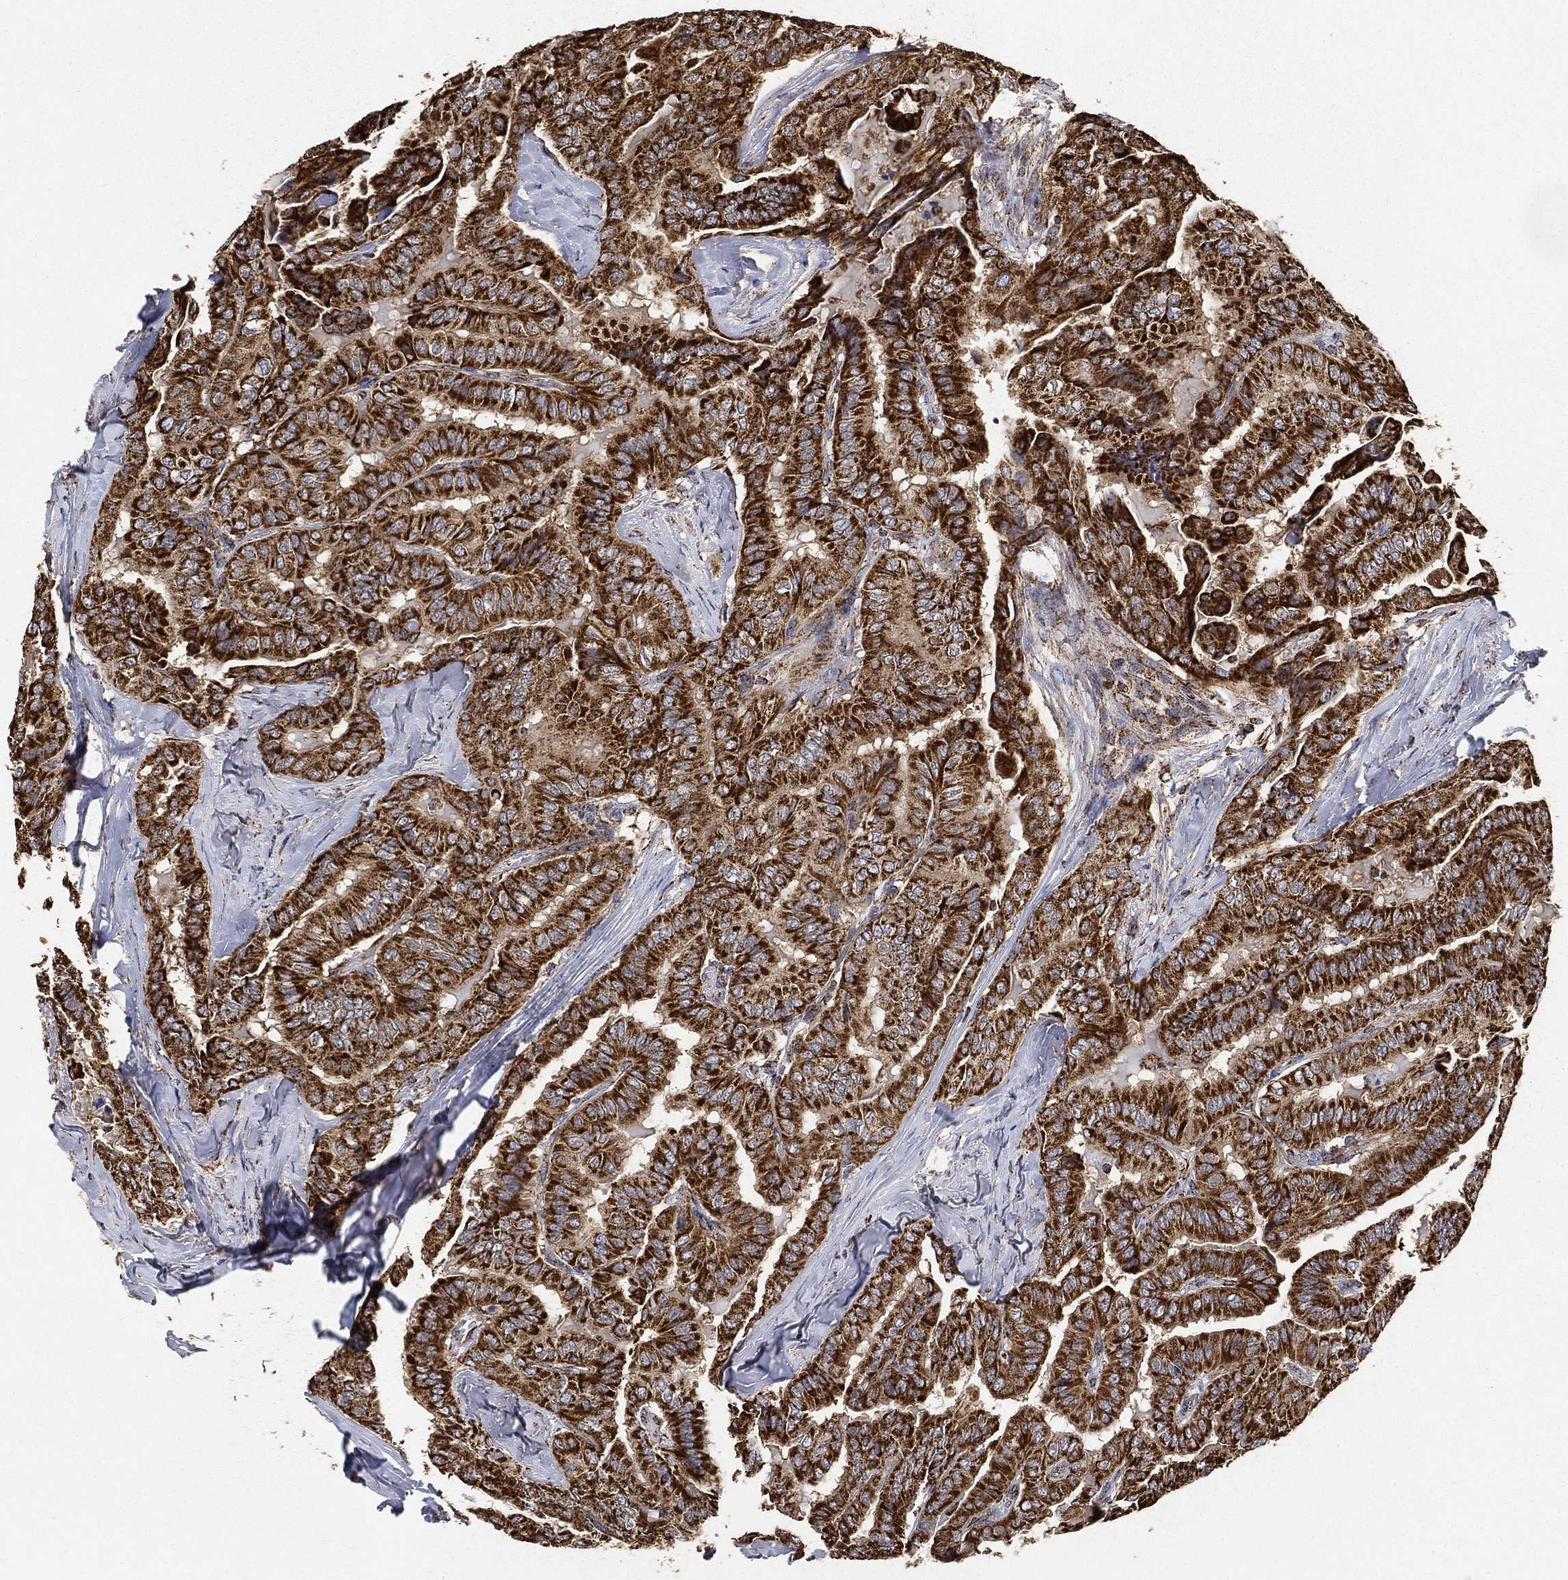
{"staining": {"intensity": "strong", "quantity": ">75%", "location": "cytoplasmic/membranous"}, "tissue": "thyroid cancer", "cell_type": "Tumor cells", "image_type": "cancer", "snomed": [{"axis": "morphology", "description": "Papillary adenocarcinoma, NOS"}, {"axis": "topography", "description": "Thyroid gland"}], "caption": "Protein analysis of papillary adenocarcinoma (thyroid) tissue exhibits strong cytoplasmic/membranous staining in approximately >75% of tumor cells.", "gene": "SLC38A7", "patient": {"sex": "female", "age": 68}}